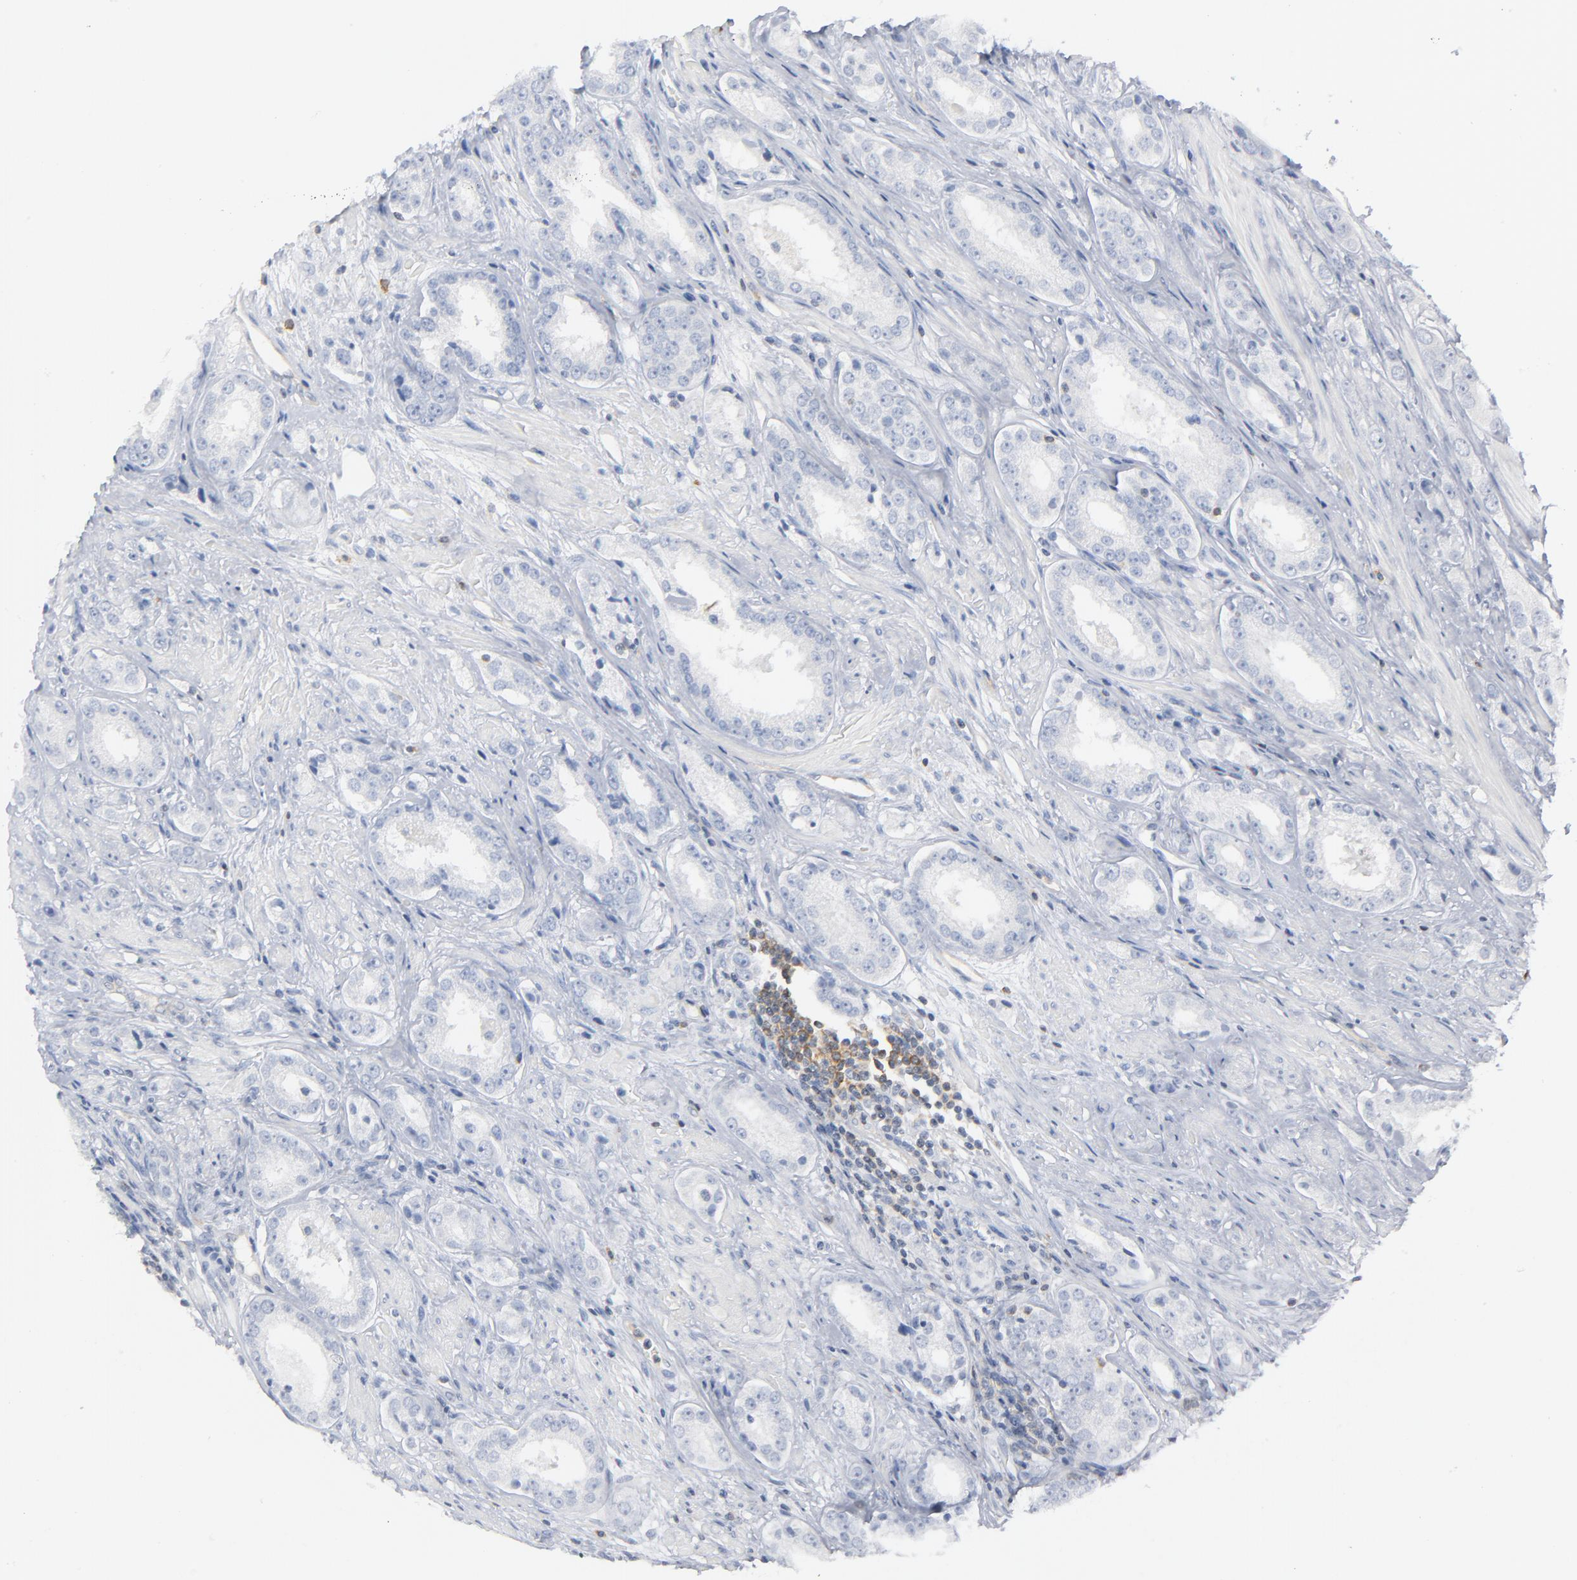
{"staining": {"intensity": "negative", "quantity": "none", "location": "none"}, "tissue": "prostate cancer", "cell_type": "Tumor cells", "image_type": "cancer", "snomed": [{"axis": "morphology", "description": "Adenocarcinoma, Medium grade"}, {"axis": "topography", "description": "Prostate"}], "caption": "A high-resolution micrograph shows immunohistochemistry (IHC) staining of medium-grade adenocarcinoma (prostate), which exhibits no significant positivity in tumor cells.", "gene": "PTK2B", "patient": {"sex": "male", "age": 53}}